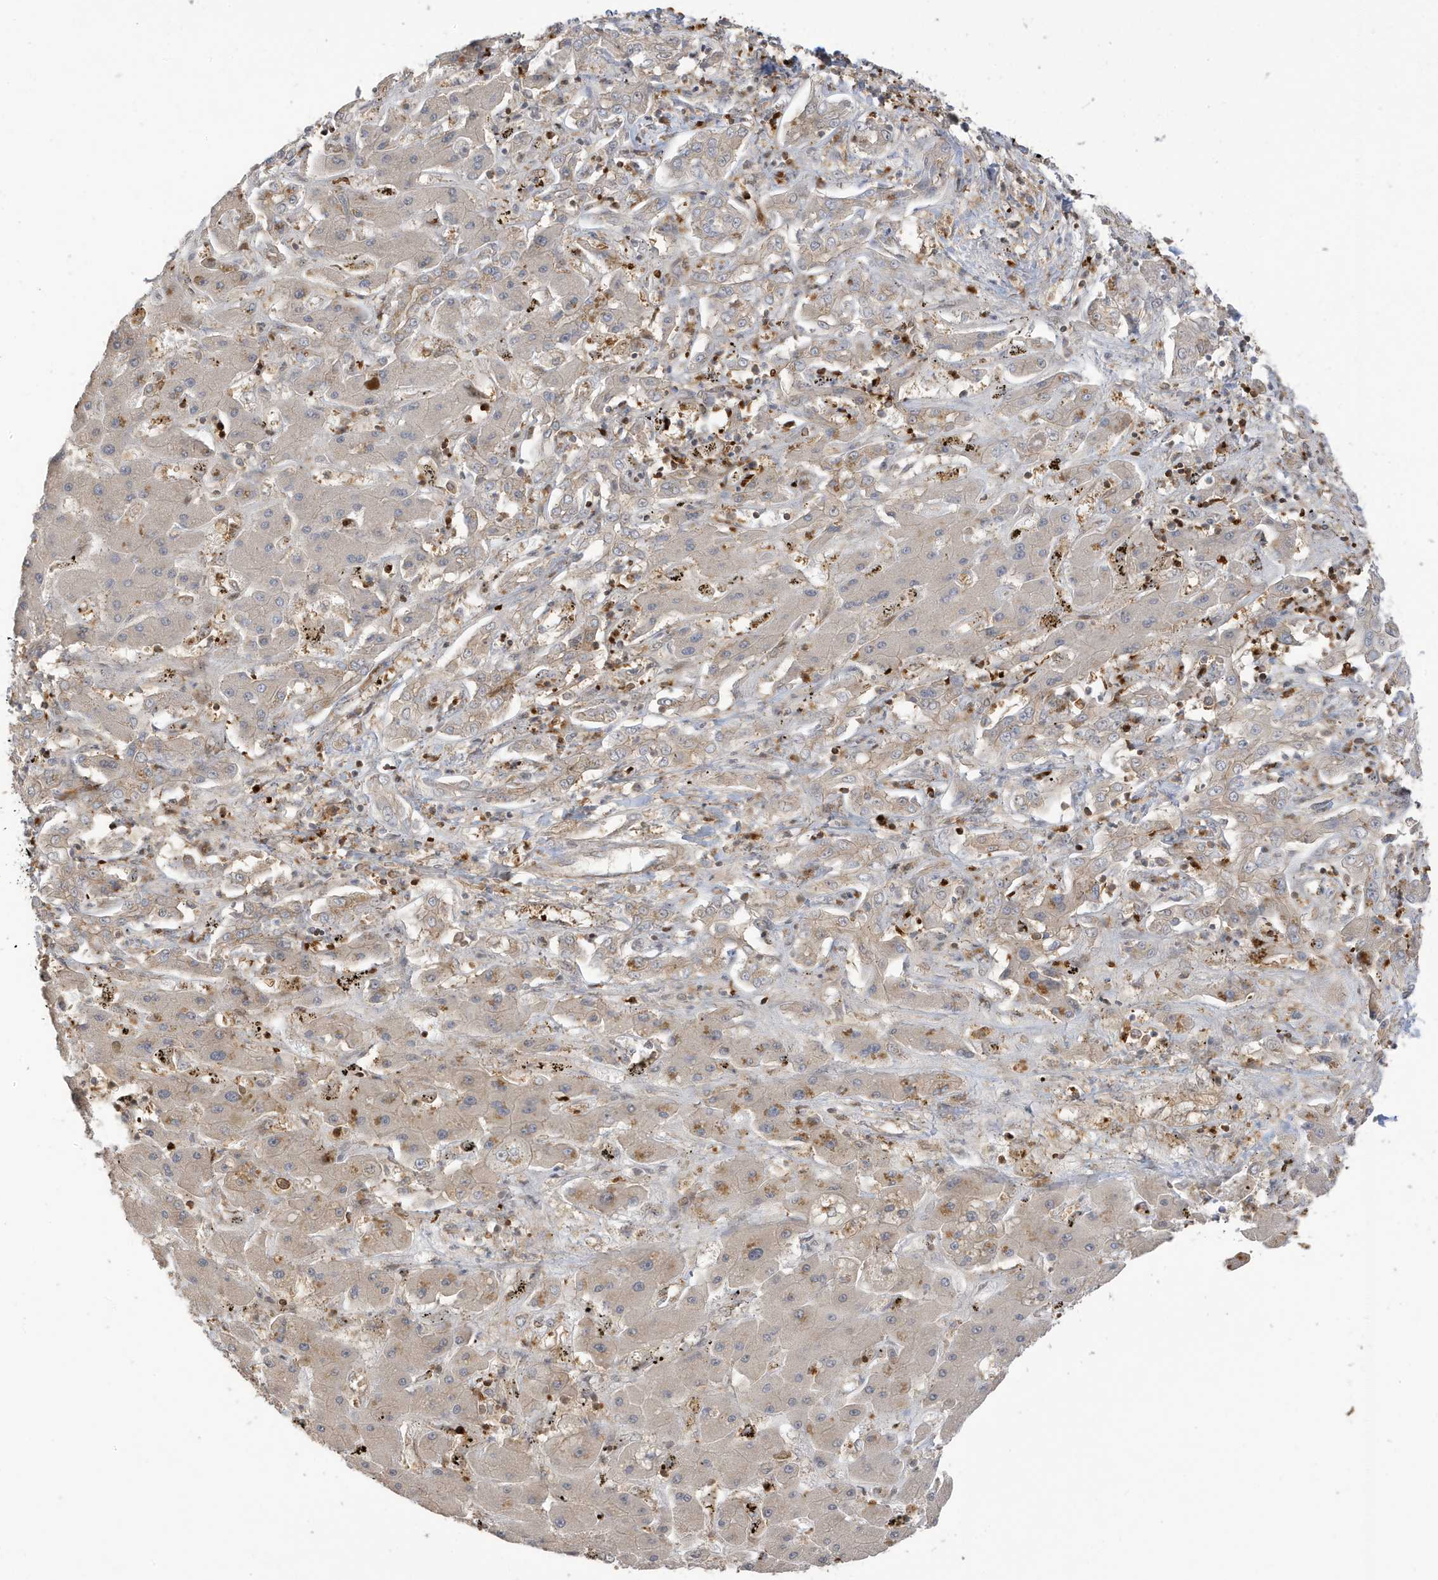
{"staining": {"intensity": "weak", "quantity": ">75%", "location": "cytoplasmic/membranous"}, "tissue": "liver cancer", "cell_type": "Tumor cells", "image_type": "cancer", "snomed": [{"axis": "morphology", "description": "Cholangiocarcinoma"}, {"axis": "topography", "description": "Liver"}], "caption": "An image showing weak cytoplasmic/membranous positivity in approximately >75% of tumor cells in liver cancer (cholangiocarcinoma), as visualized by brown immunohistochemical staining.", "gene": "TAB3", "patient": {"sex": "male", "age": 67}}